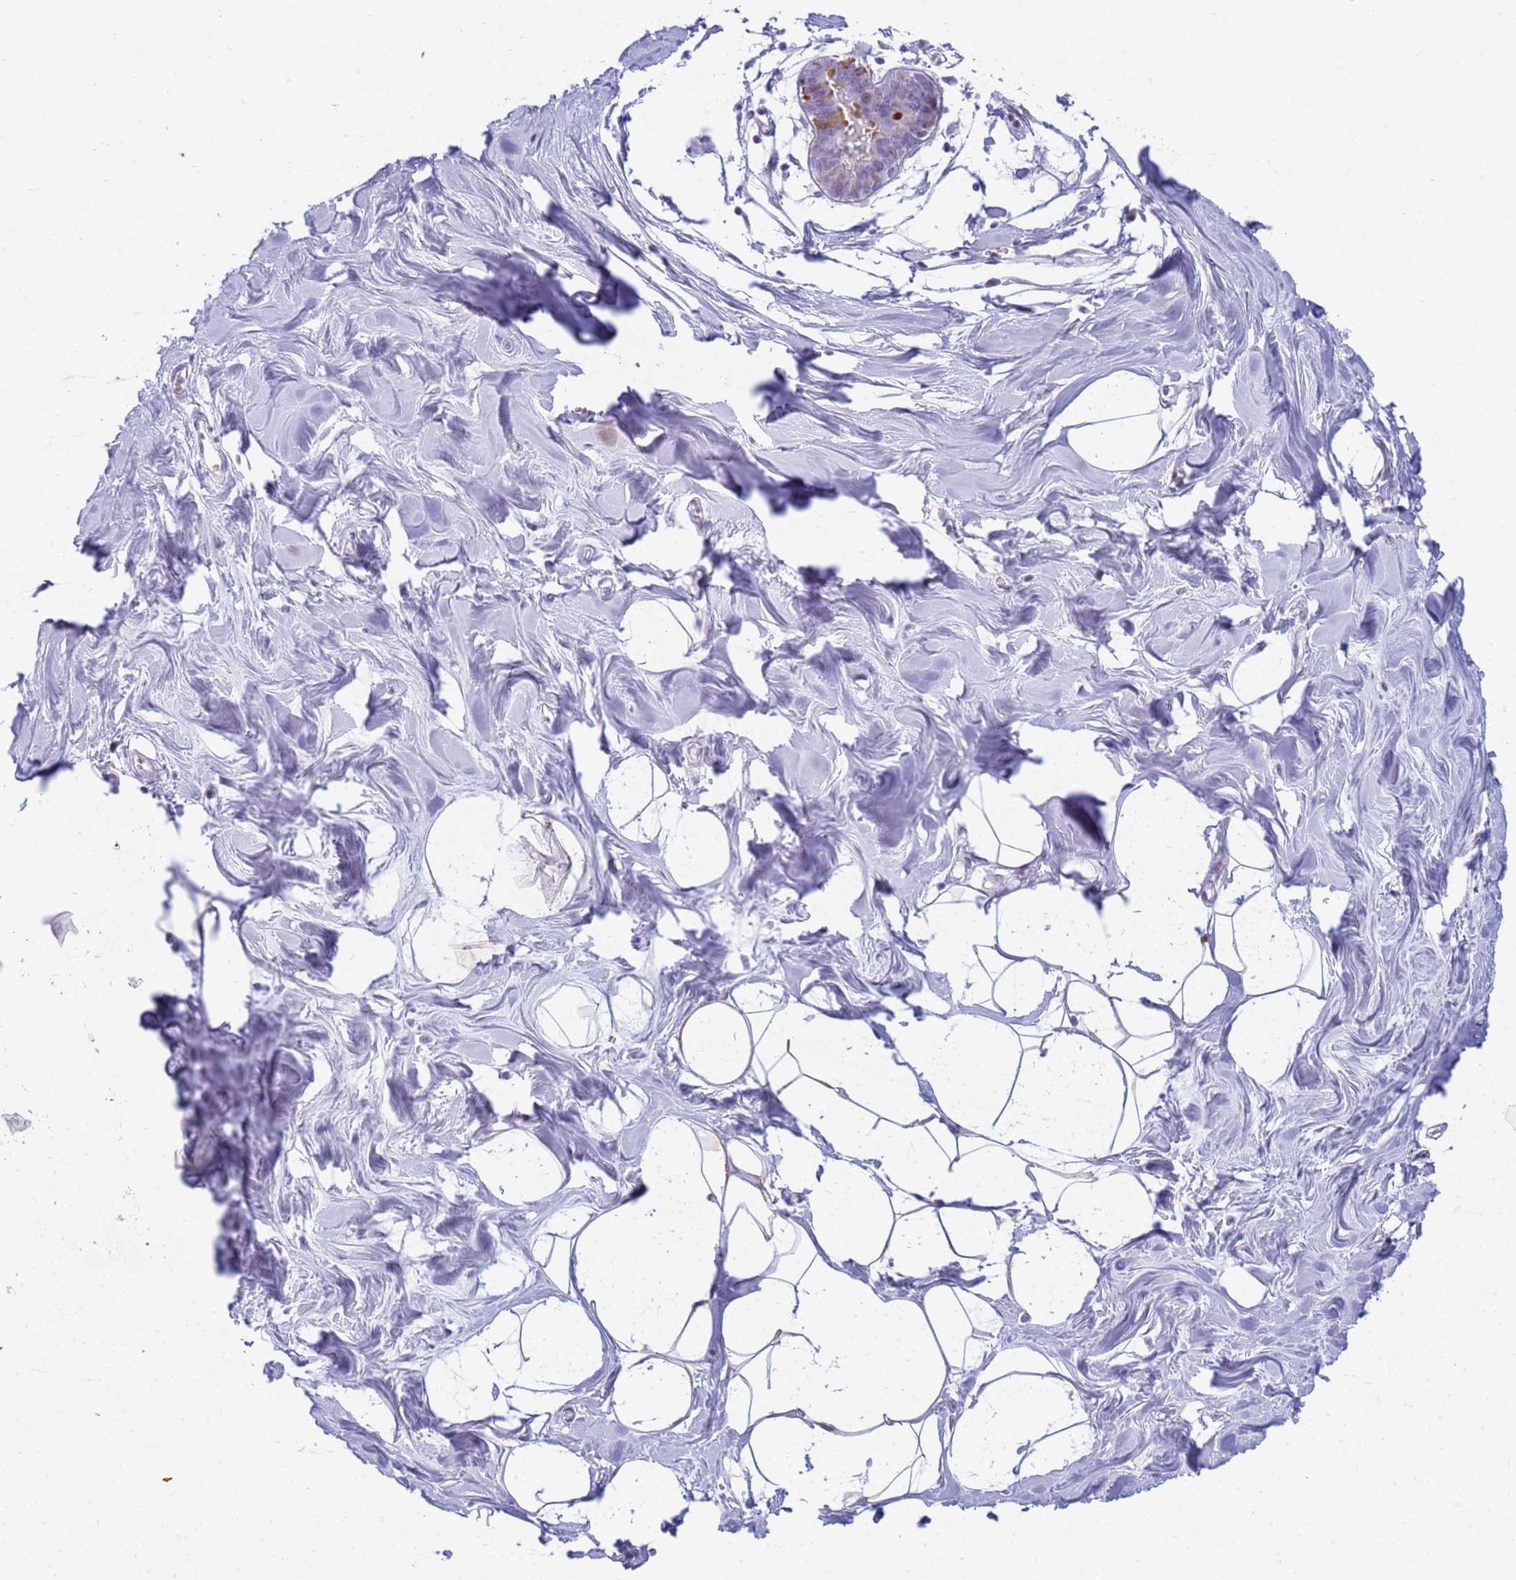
{"staining": {"intensity": "negative", "quantity": "none", "location": "none"}, "tissue": "breast", "cell_type": "Adipocytes", "image_type": "normal", "snomed": [{"axis": "morphology", "description": "Normal tissue, NOS"}, {"axis": "topography", "description": "Breast"}], "caption": "A high-resolution photomicrograph shows IHC staining of unremarkable breast, which reveals no significant expression in adipocytes.", "gene": "SNX20", "patient": {"sex": "female", "age": 27}}